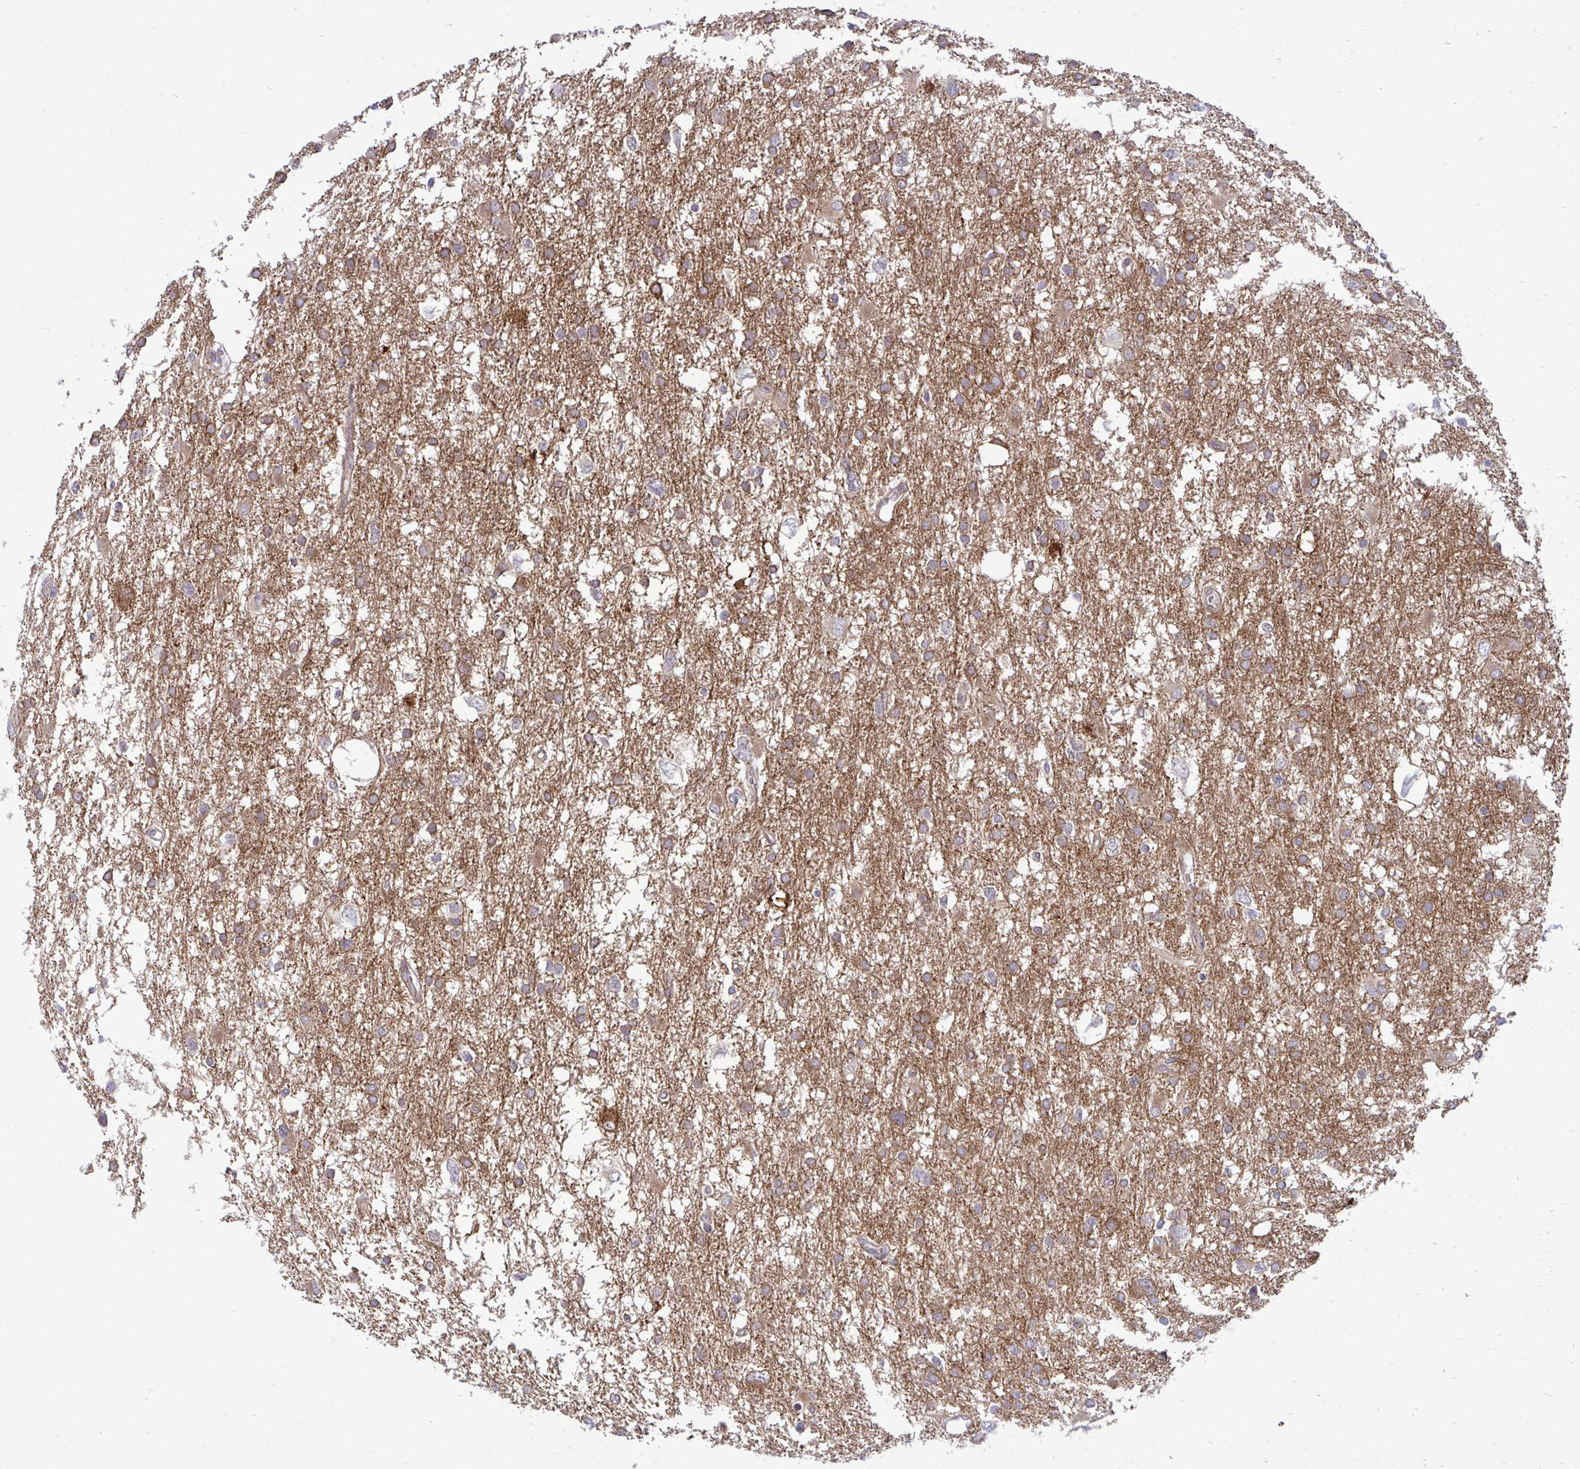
{"staining": {"intensity": "moderate", "quantity": "<25%", "location": "cytoplasmic/membranous"}, "tissue": "glioma", "cell_type": "Tumor cells", "image_type": "cancer", "snomed": [{"axis": "morphology", "description": "Glioma, malignant, High grade"}, {"axis": "topography", "description": "Brain"}], "caption": "Moderate cytoplasmic/membranous protein expression is identified in approximately <25% of tumor cells in malignant glioma (high-grade).", "gene": "ACSL5", "patient": {"sex": "male", "age": 61}}